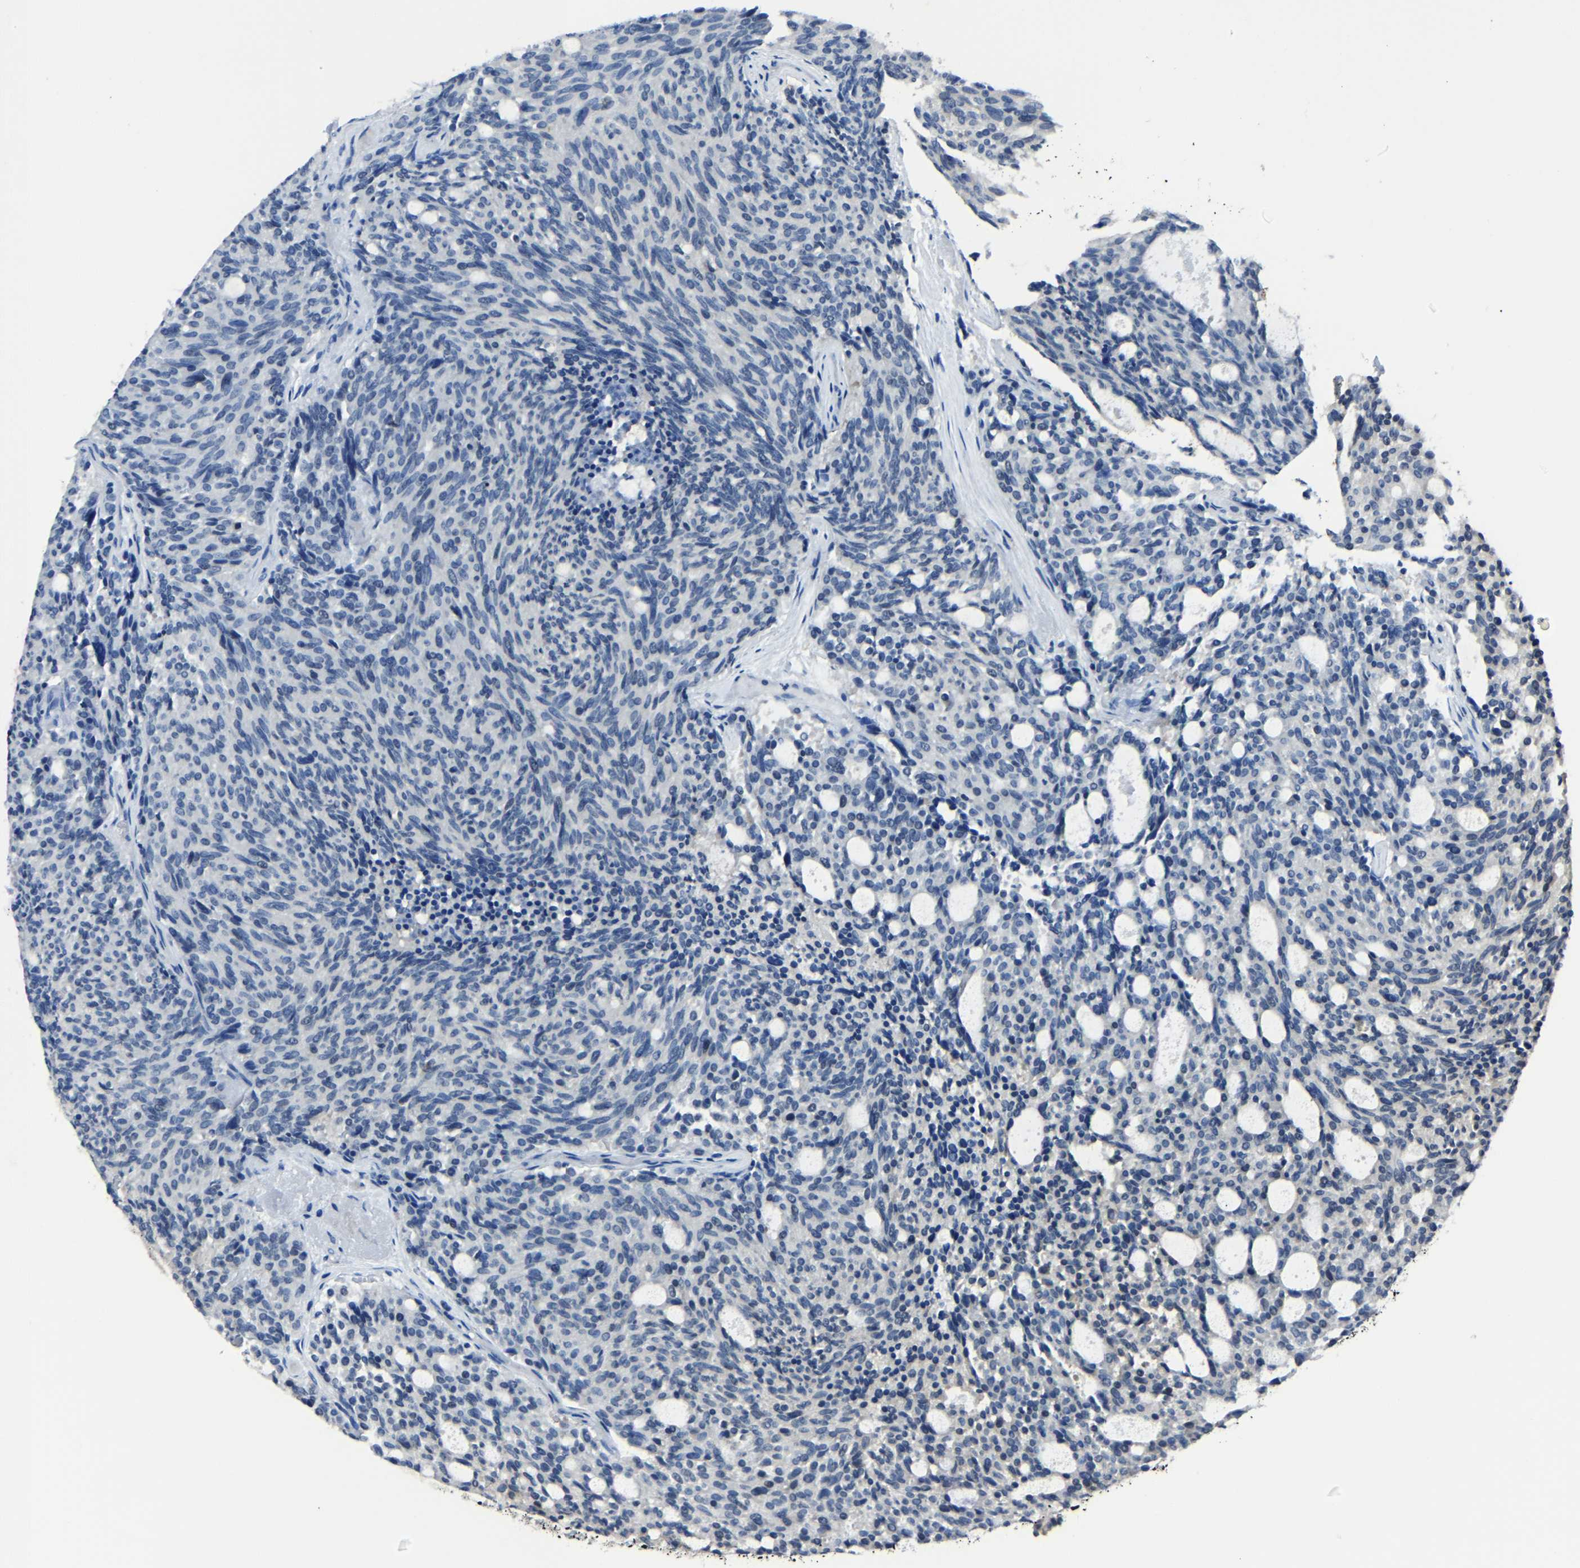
{"staining": {"intensity": "negative", "quantity": "none", "location": "none"}, "tissue": "carcinoid", "cell_type": "Tumor cells", "image_type": "cancer", "snomed": [{"axis": "morphology", "description": "Carcinoid, malignant, NOS"}, {"axis": "topography", "description": "Pancreas"}], "caption": "Immunohistochemistry histopathology image of human carcinoid (malignant) stained for a protein (brown), which shows no positivity in tumor cells.", "gene": "STRBP", "patient": {"sex": "female", "age": 54}}